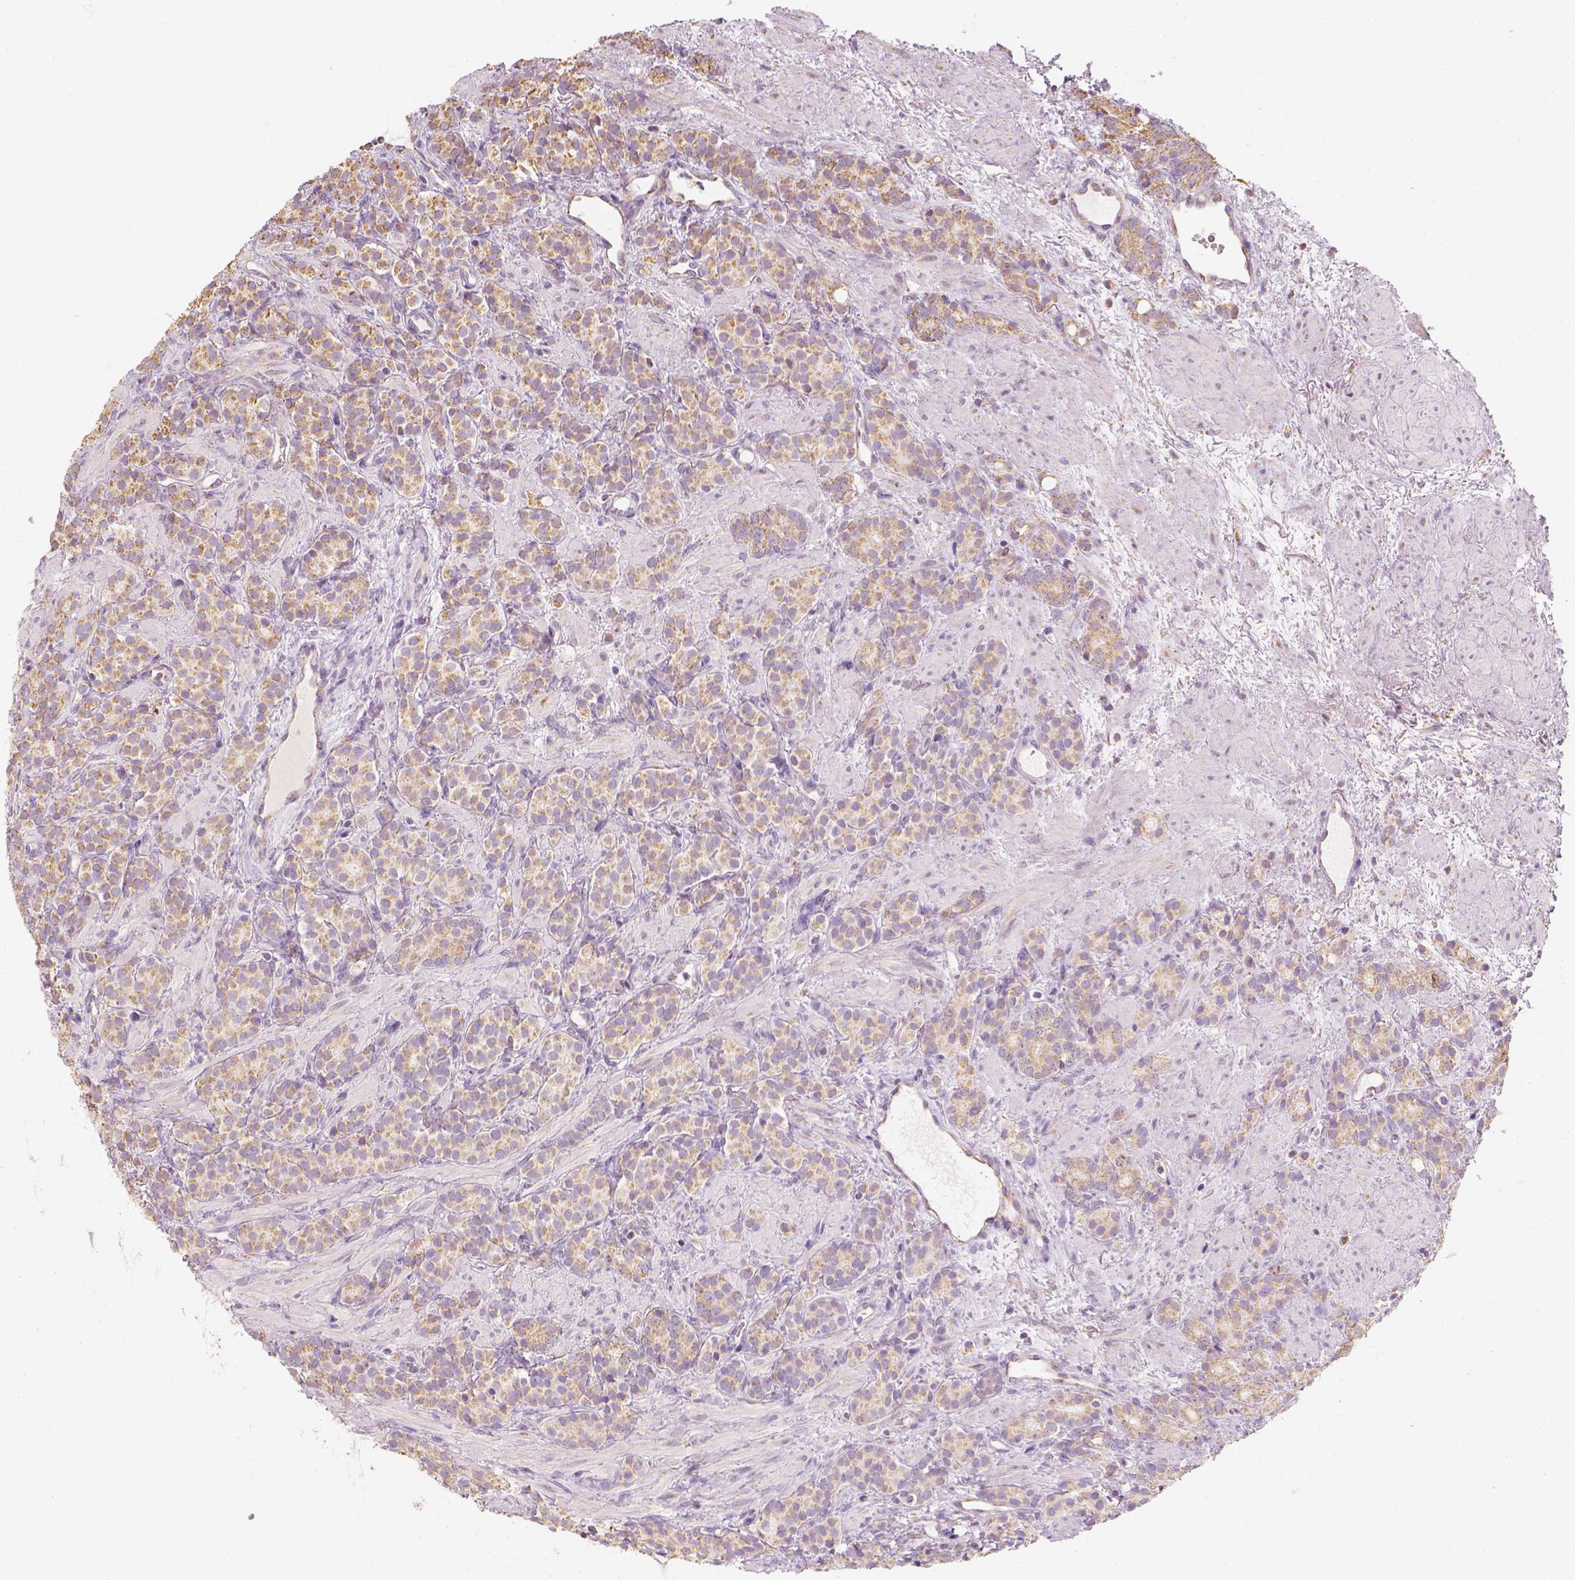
{"staining": {"intensity": "moderate", "quantity": ">75%", "location": "cytoplasmic/membranous"}, "tissue": "prostate cancer", "cell_type": "Tumor cells", "image_type": "cancer", "snomed": [{"axis": "morphology", "description": "Adenocarcinoma, High grade"}, {"axis": "topography", "description": "Prostate"}], "caption": "A medium amount of moderate cytoplasmic/membranous expression is present in approximately >75% of tumor cells in prostate cancer (adenocarcinoma (high-grade)) tissue.", "gene": "LCA5", "patient": {"sex": "male", "age": 84}}